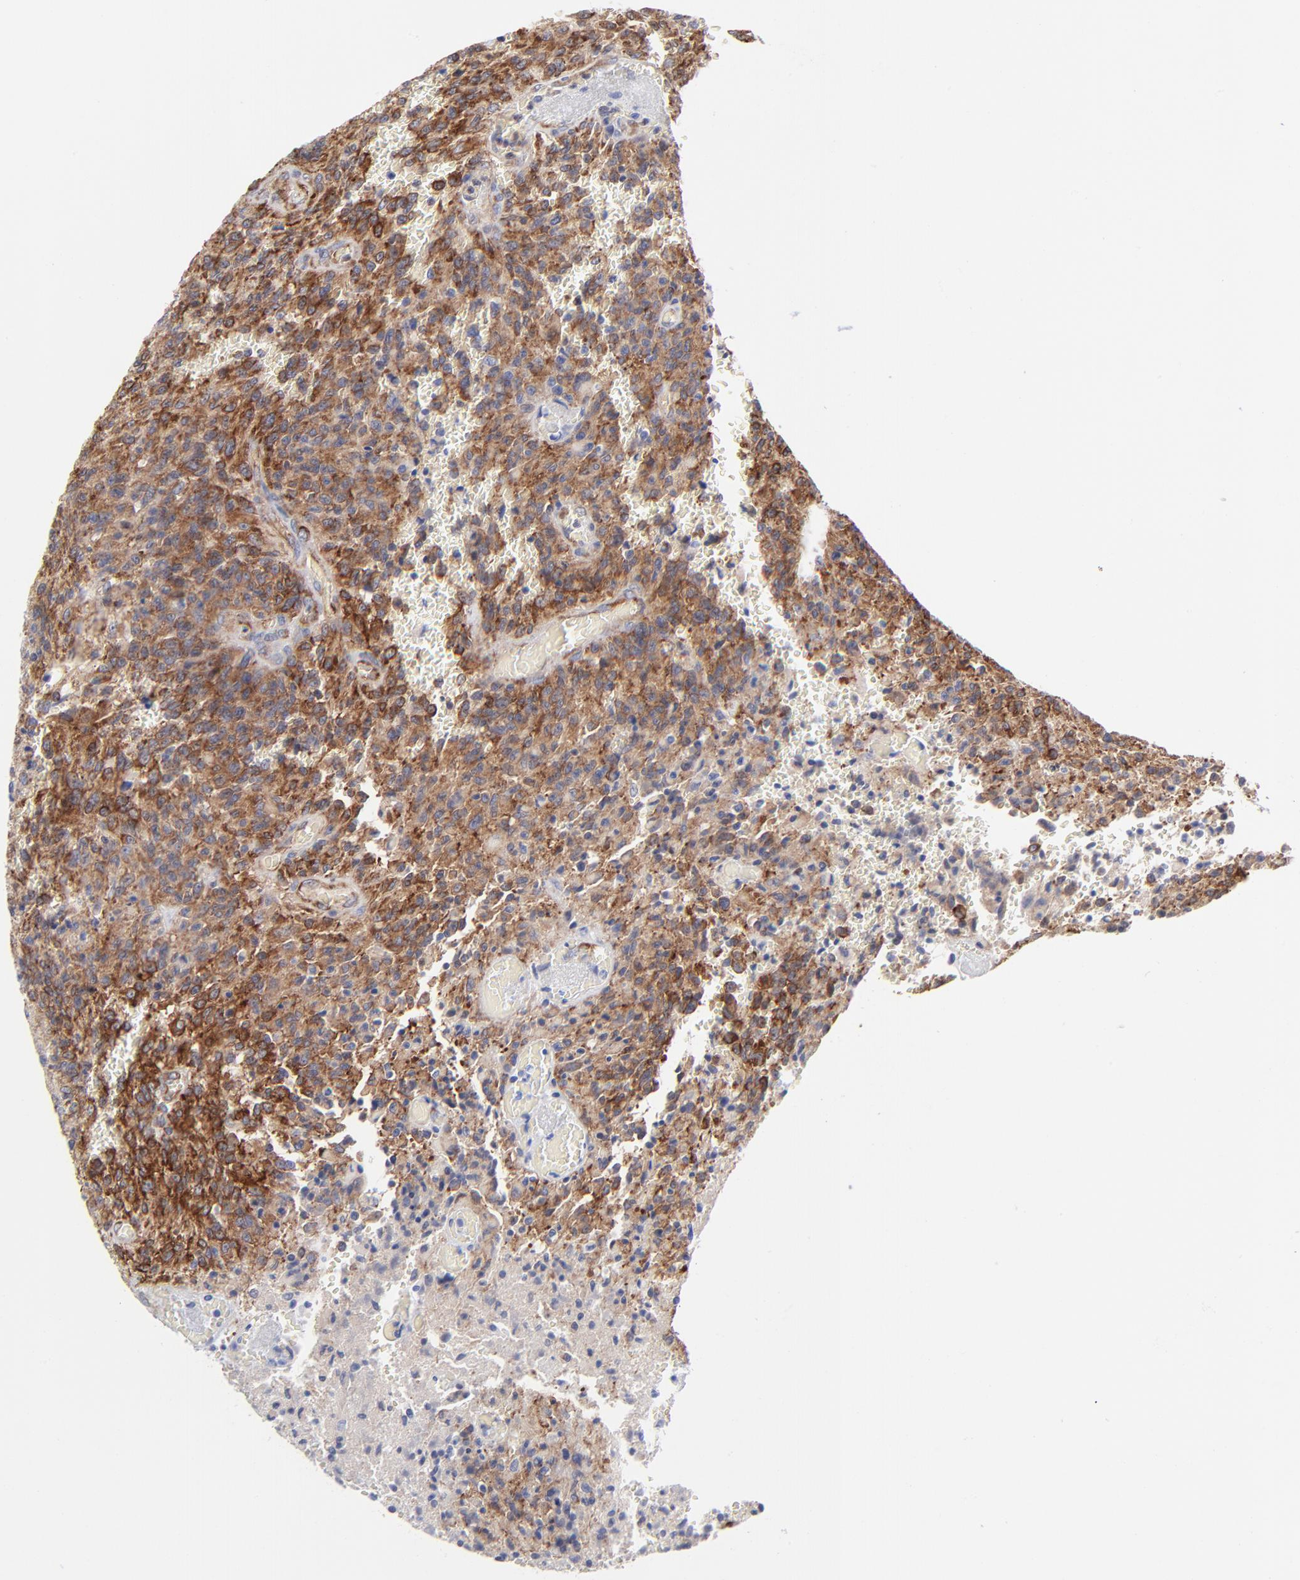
{"staining": {"intensity": "strong", "quantity": ">75%", "location": "cytoplasmic/membranous"}, "tissue": "glioma", "cell_type": "Tumor cells", "image_type": "cancer", "snomed": [{"axis": "morphology", "description": "Normal tissue, NOS"}, {"axis": "morphology", "description": "Glioma, malignant, High grade"}, {"axis": "topography", "description": "Cerebral cortex"}], "caption": "Immunohistochemistry (IHC) image of malignant high-grade glioma stained for a protein (brown), which reveals high levels of strong cytoplasmic/membranous positivity in about >75% of tumor cells.", "gene": "EIF2AK2", "patient": {"sex": "male", "age": 56}}